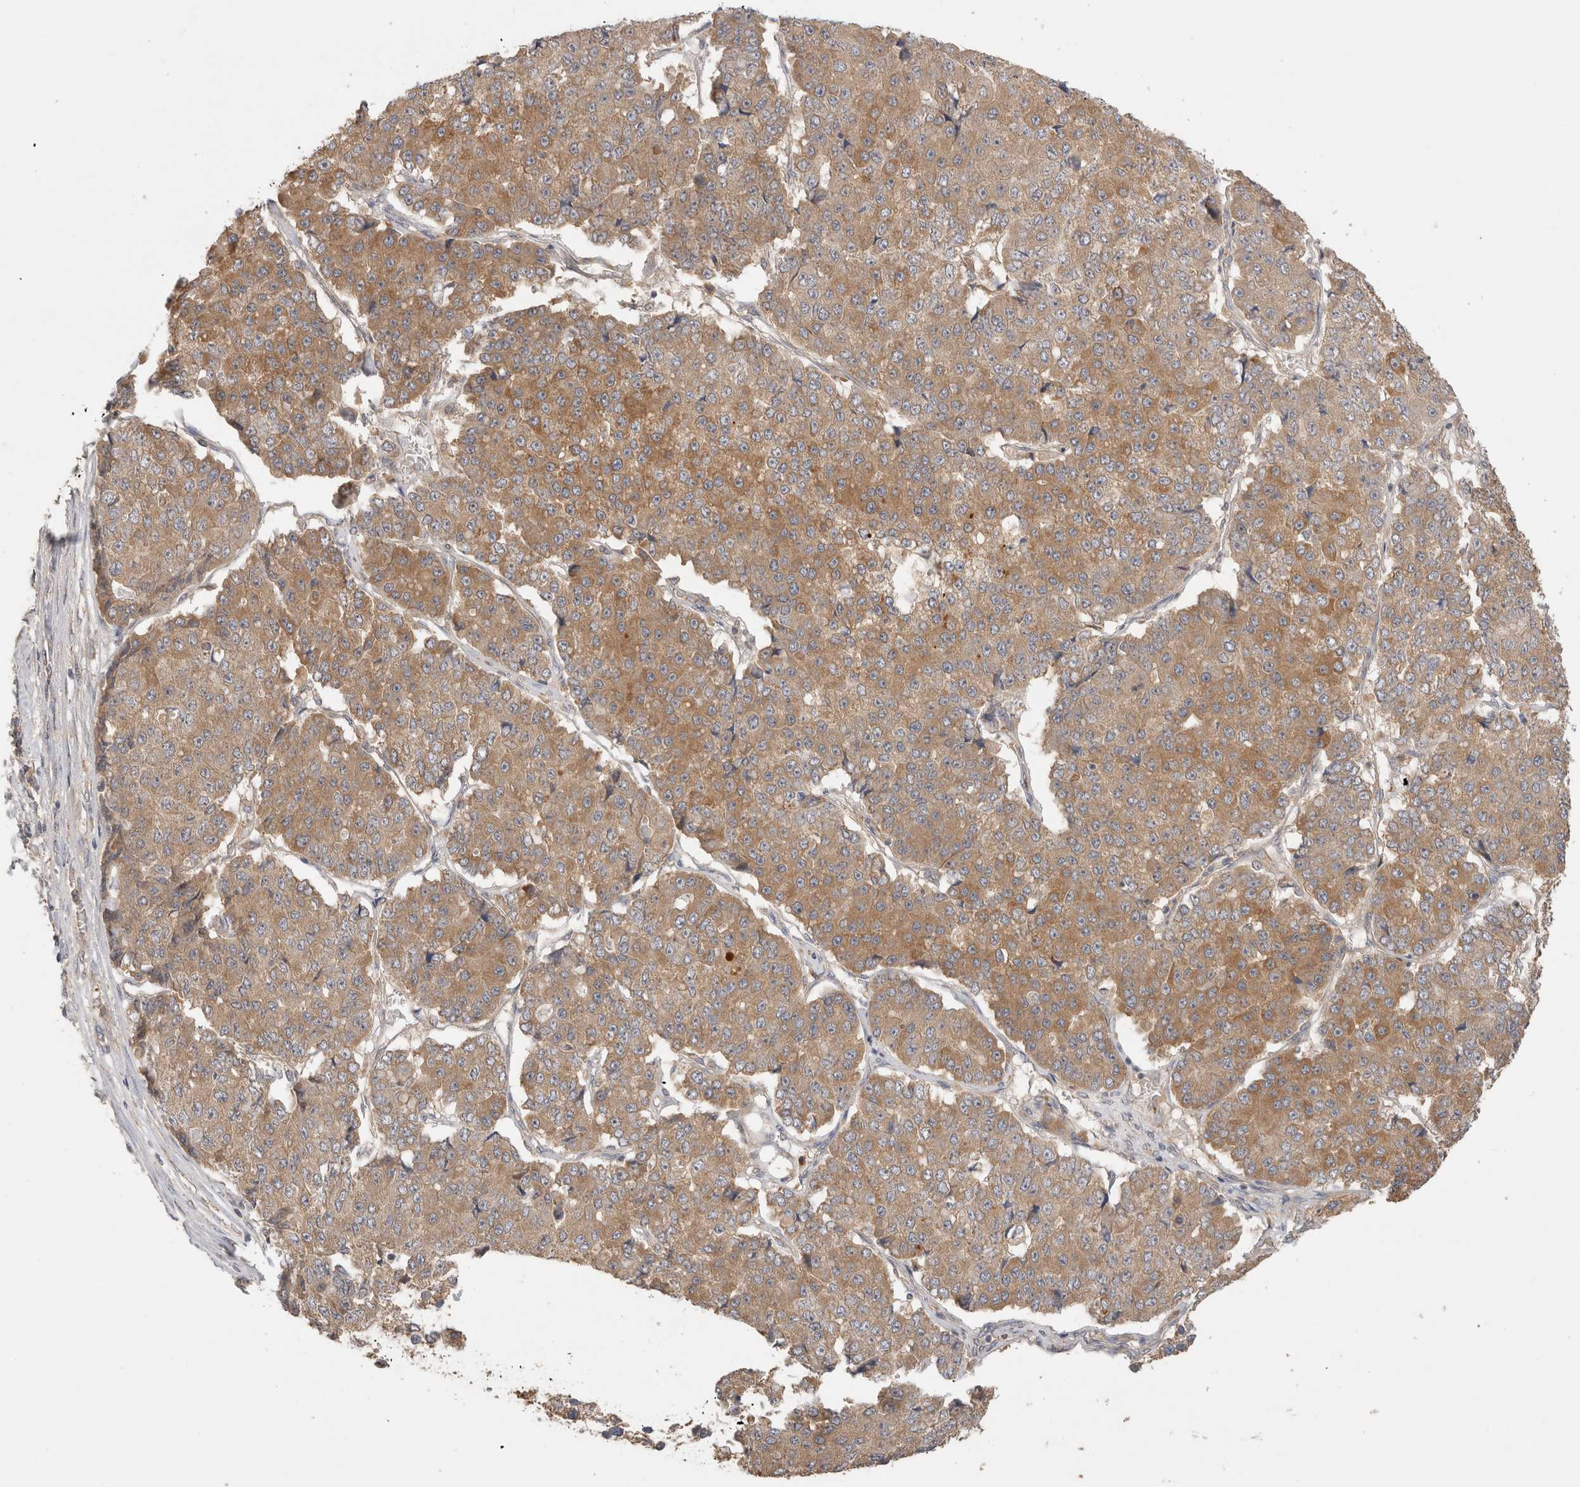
{"staining": {"intensity": "moderate", "quantity": ">75%", "location": "cytoplasmic/membranous"}, "tissue": "pancreatic cancer", "cell_type": "Tumor cells", "image_type": "cancer", "snomed": [{"axis": "morphology", "description": "Adenocarcinoma, NOS"}, {"axis": "topography", "description": "Pancreas"}], "caption": "Immunohistochemistry of human pancreatic cancer displays medium levels of moderate cytoplasmic/membranous expression in approximately >75% of tumor cells. The staining was performed using DAB to visualize the protein expression in brown, while the nuclei were stained in blue with hematoxylin (Magnification: 20x).", "gene": "SGK3", "patient": {"sex": "male", "age": 50}}